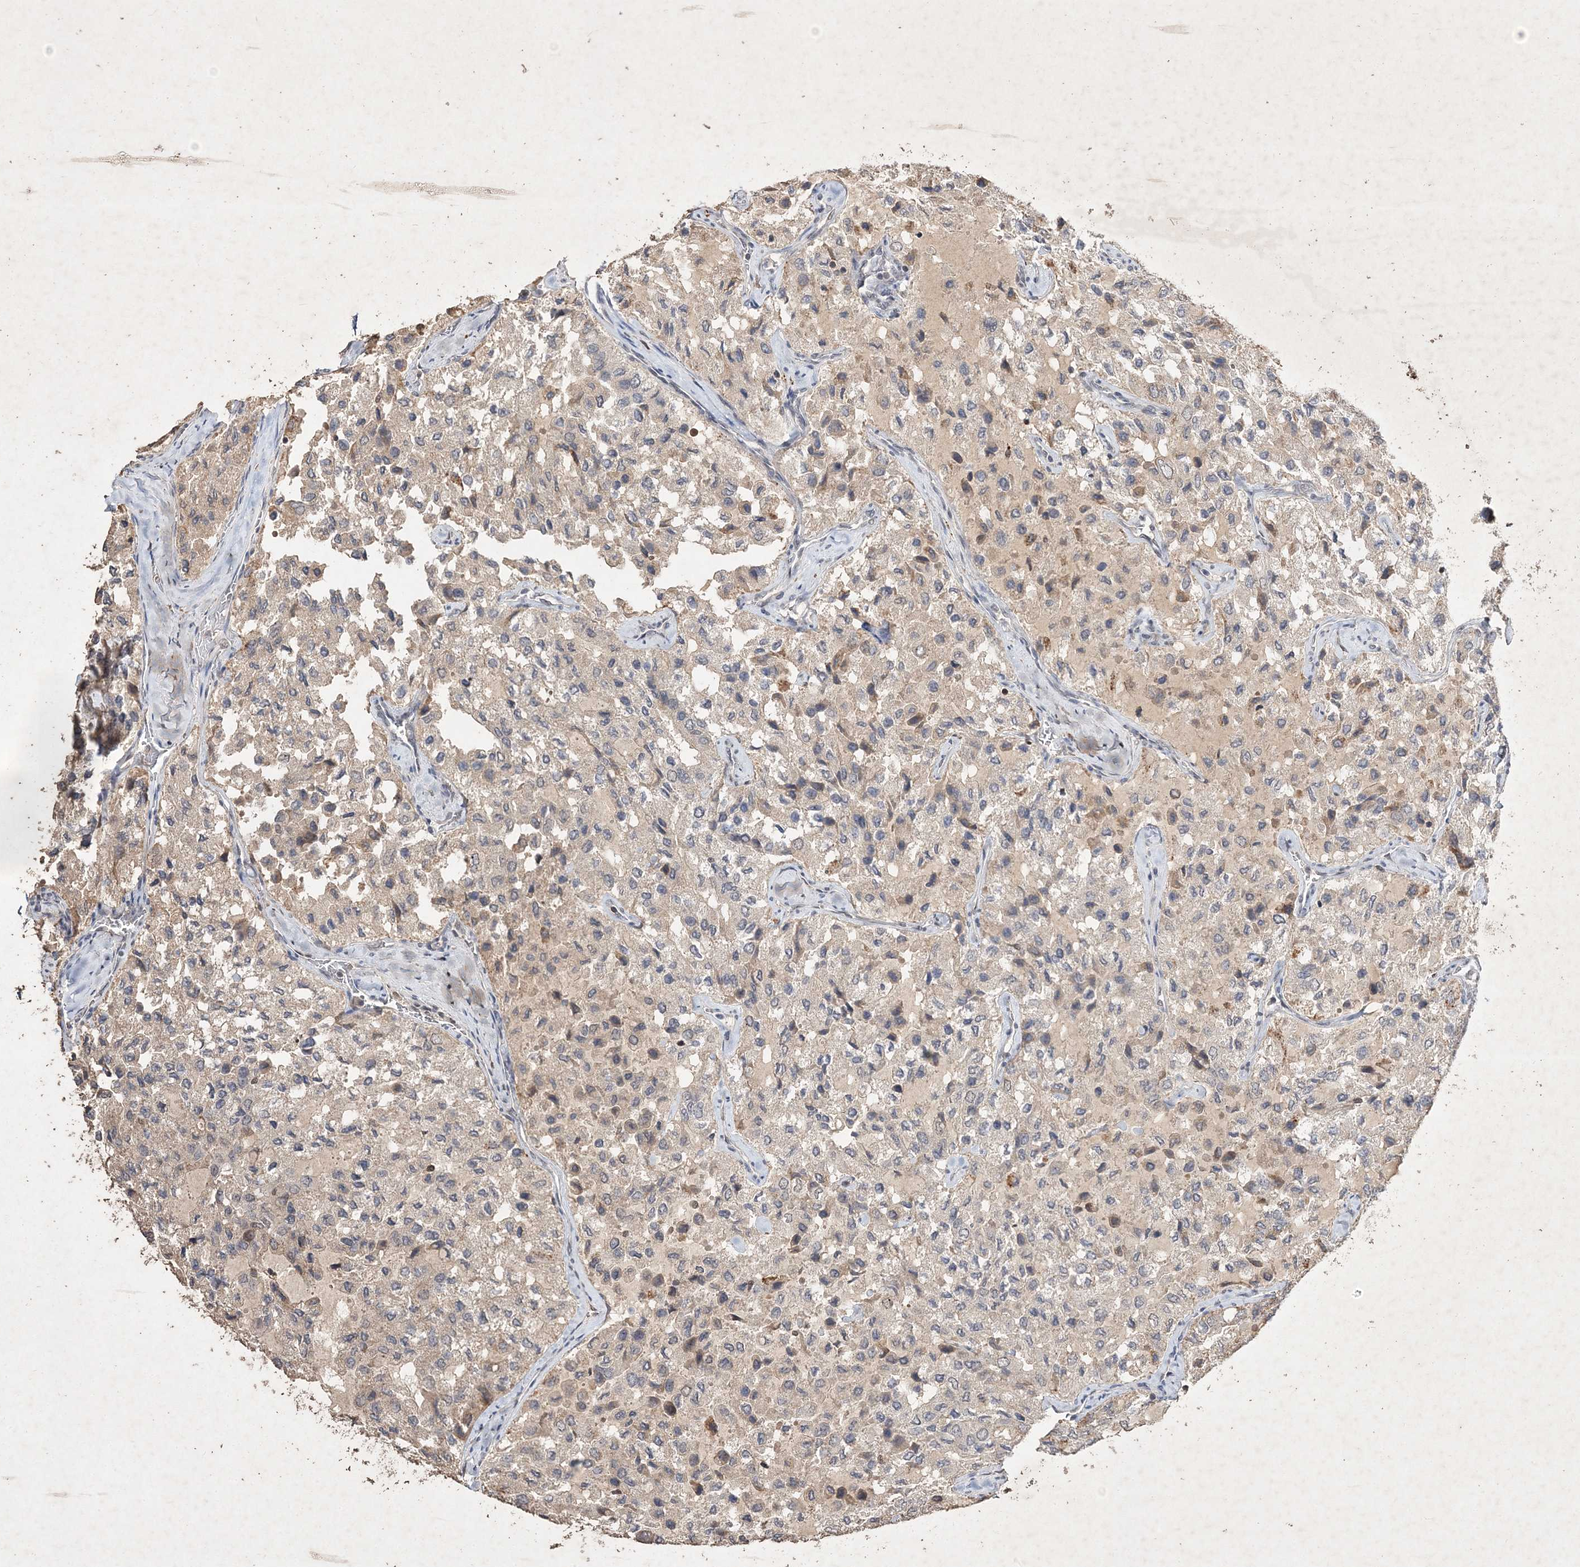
{"staining": {"intensity": "weak", "quantity": "<25%", "location": "cytoplasmic/membranous"}, "tissue": "thyroid cancer", "cell_type": "Tumor cells", "image_type": "cancer", "snomed": [{"axis": "morphology", "description": "Follicular adenoma carcinoma, NOS"}, {"axis": "topography", "description": "Thyroid gland"}], "caption": "There is no significant positivity in tumor cells of follicular adenoma carcinoma (thyroid).", "gene": "C3orf38", "patient": {"sex": "male", "age": 75}}